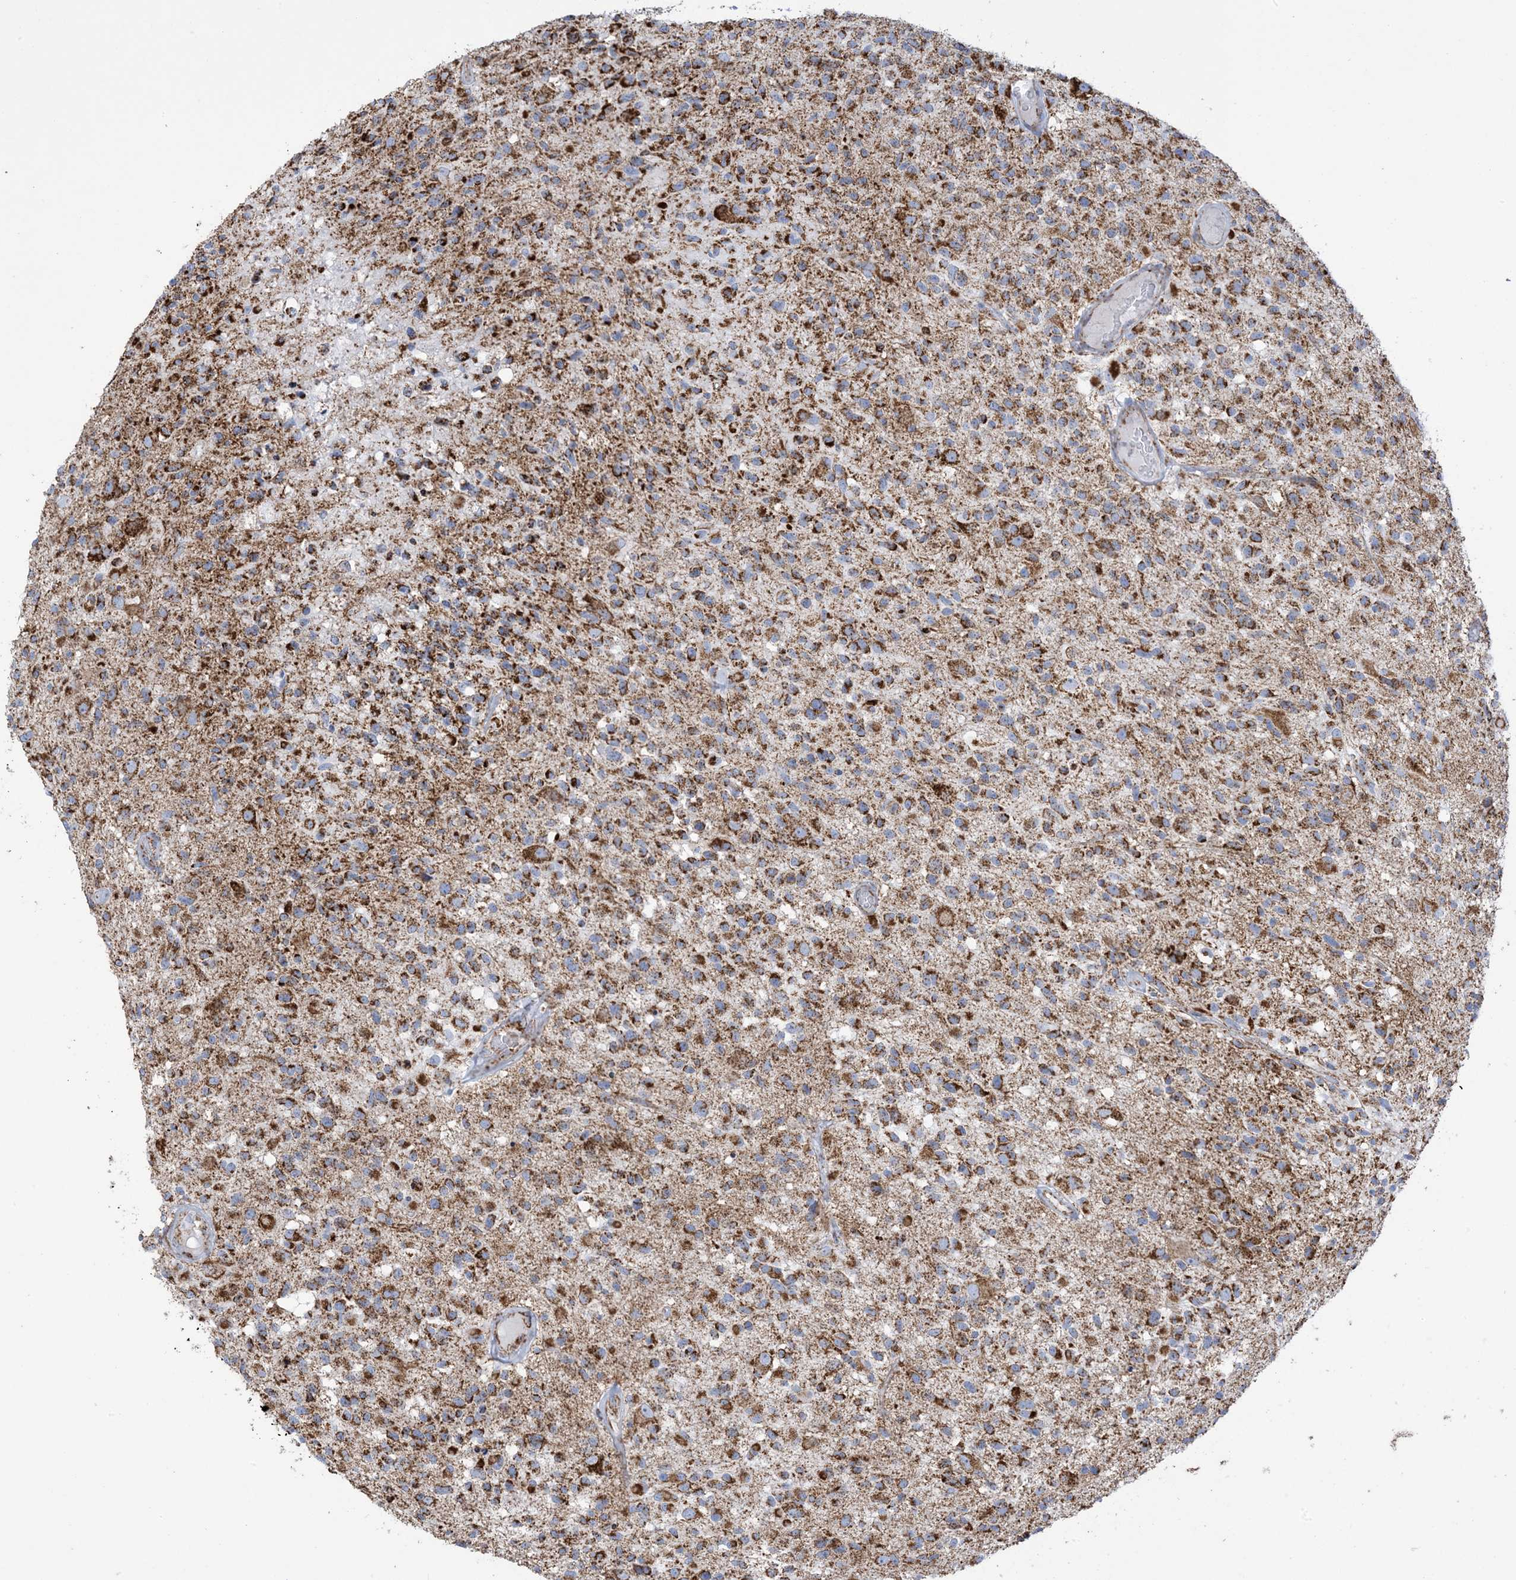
{"staining": {"intensity": "moderate", "quantity": ">75%", "location": "cytoplasmic/membranous"}, "tissue": "glioma", "cell_type": "Tumor cells", "image_type": "cancer", "snomed": [{"axis": "morphology", "description": "Glioma, malignant, High grade"}, {"axis": "morphology", "description": "Glioblastoma, NOS"}, {"axis": "topography", "description": "Brain"}], "caption": "This is an image of immunohistochemistry staining of glioblastoma, which shows moderate staining in the cytoplasmic/membranous of tumor cells.", "gene": "SAMM50", "patient": {"sex": "male", "age": 60}}